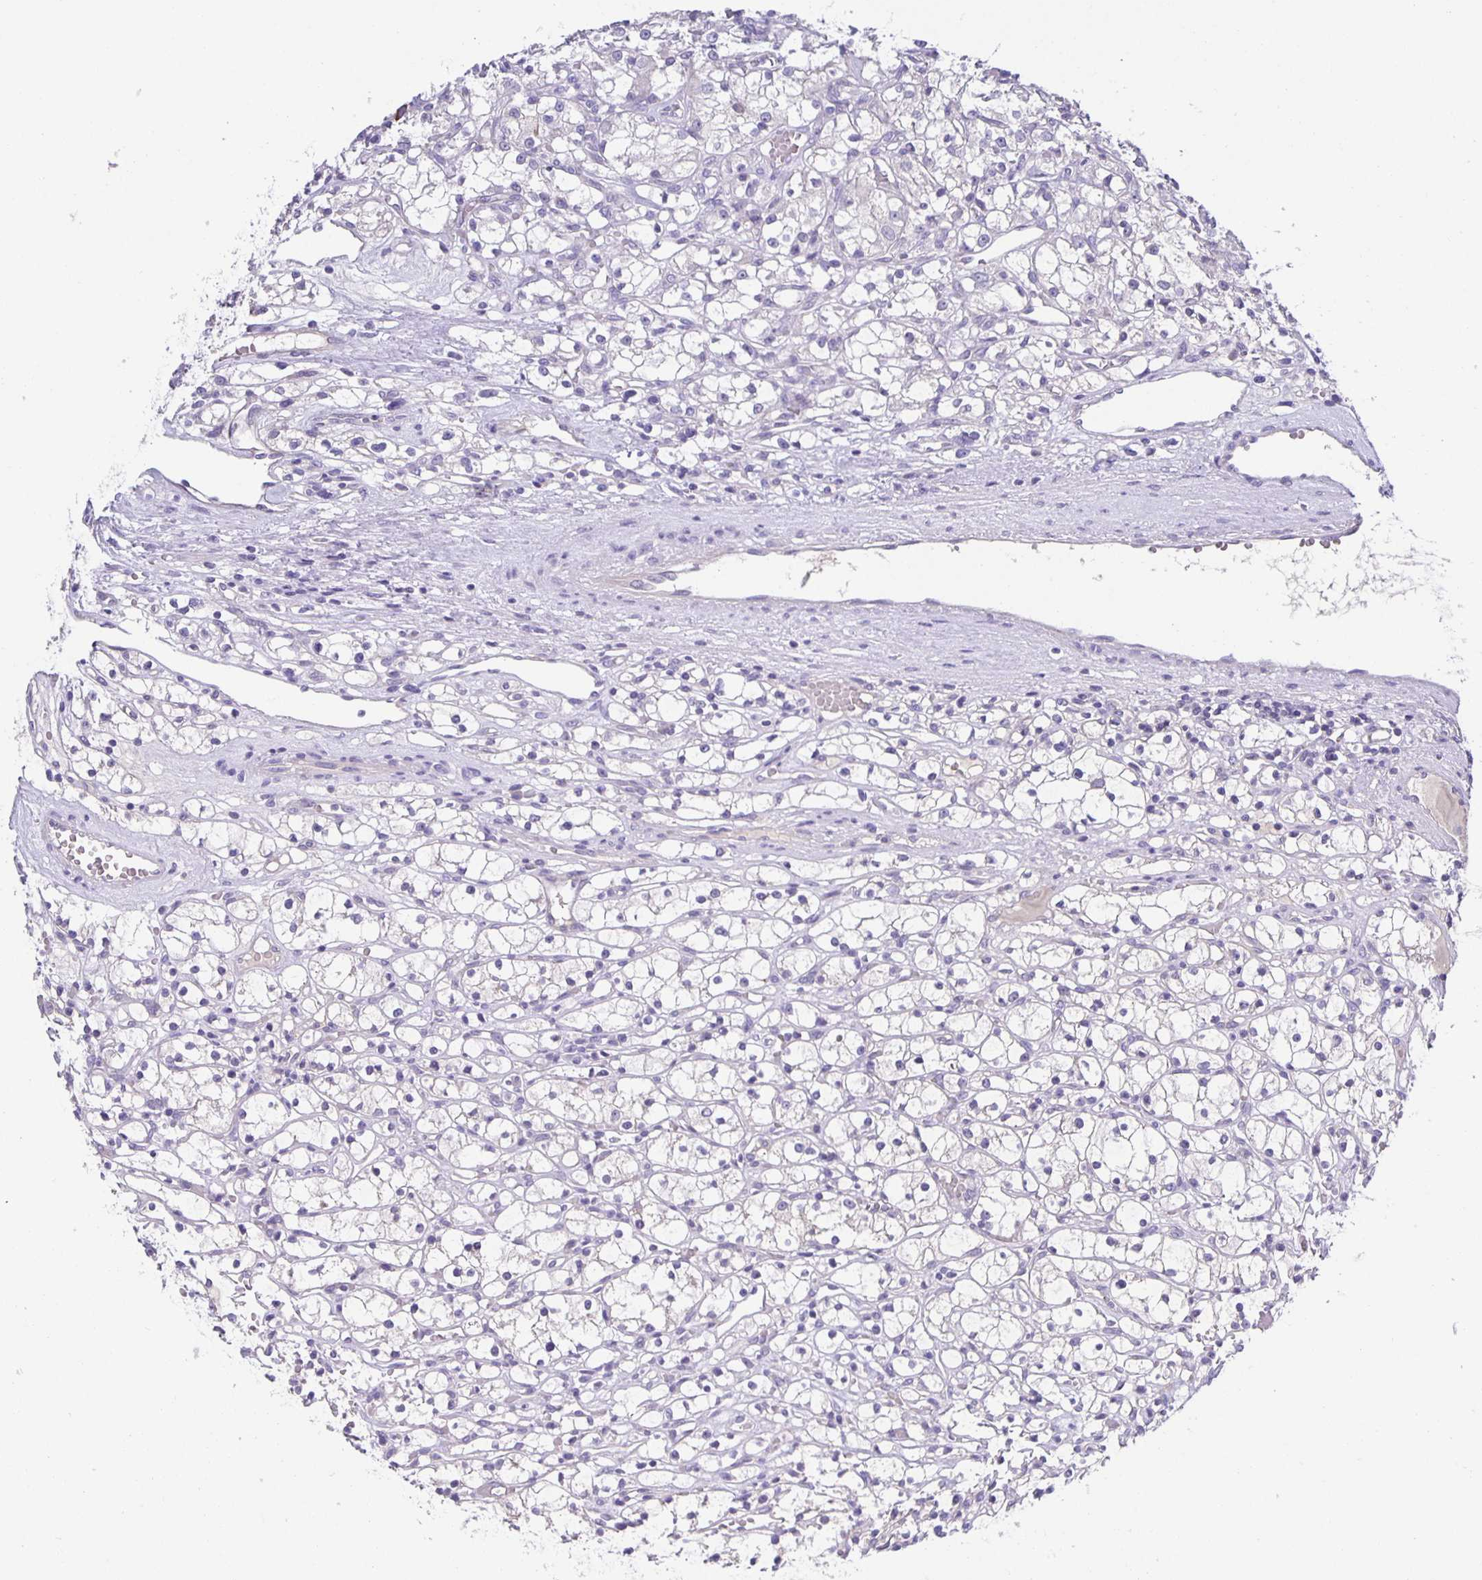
{"staining": {"intensity": "negative", "quantity": "none", "location": "none"}, "tissue": "renal cancer", "cell_type": "Tumor cells", "image_type": "cancer", "snomed": [{"axis": "morphology", "description": "Adenocarcinoma, NOS"}, {"axis": "topography", "description": "Kidney"}], "caption": "Tumor cells are negative for protein expression in human renal cancer (adenocarcinoma).", "gene": "PTPN3", "patient": {"sex": "female", "age": 59}}